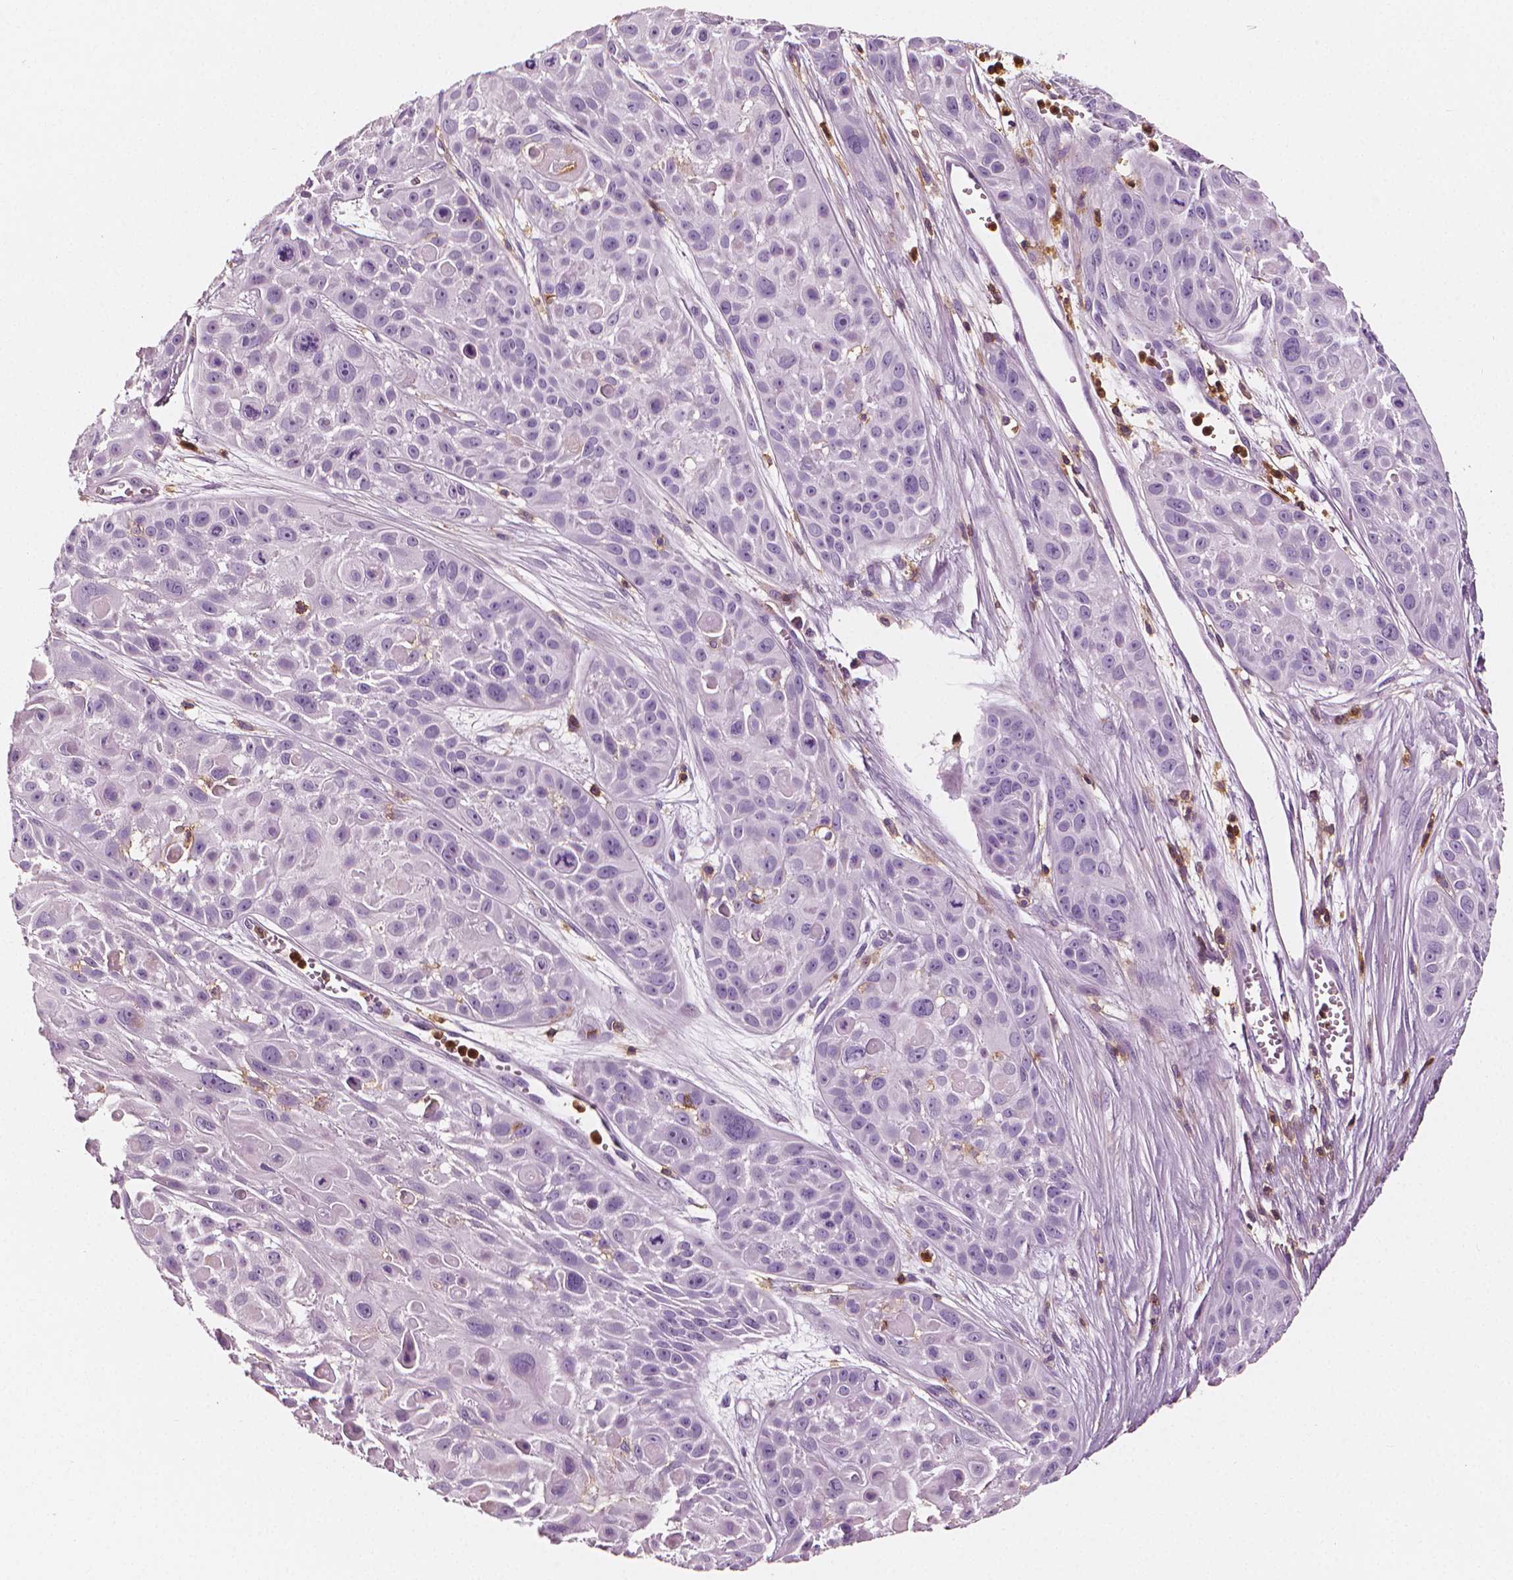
{"staining": {"intensity": "negative", "quantity": "none", "location": "none"}, "tissue": "skin cancer", "cell_type": "Tumor cells", "image_type": "cancer", "snomed": [{"axis": "morphology", "description": "Squamous cell carcinoma, NOS"}, {"axis": "topography", "description": "Skin"}, {"axis": "topography", "description": "Anal"}], "caption": "The photomicrograph demonstrates no significant positivity in tumor cells of skin cancer.", "gene": "PTPRC", "patient": {"sex": "female", "age": 75}}